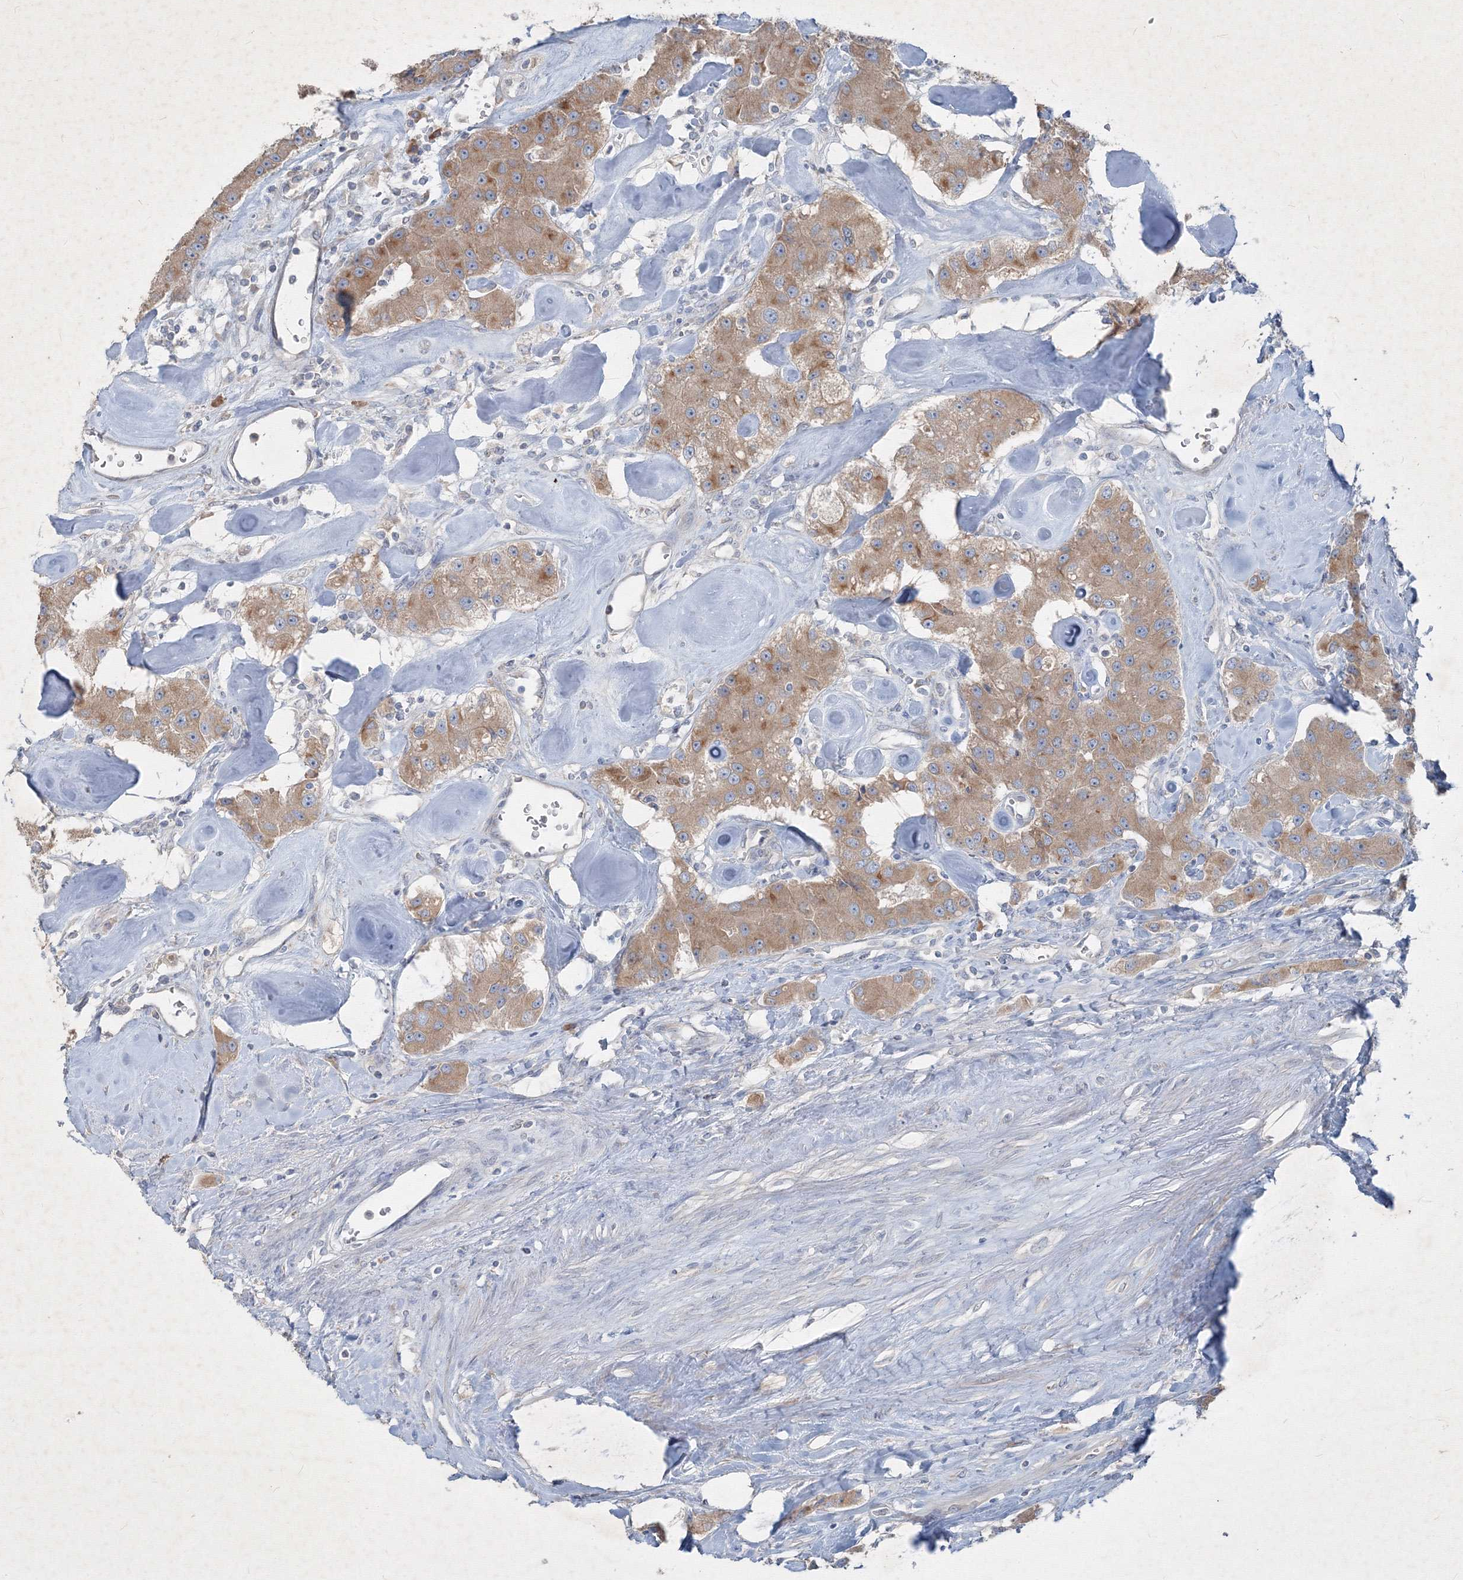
{"staining": {"intensity": "moderate", "quantity": ">75%", "location": "cytoplasmic/membranous"}, "tissue": "carcinoid", "cell_type": "Tumor cells", "image_type": "cancer", "snomed": [{"axis": "morphology", "description": "Carcinoid, malignant, NOS"}, {"axis": "topography", "description": "Pancreas"}], "caption": "Immunohistochemistry (IHC) (DAB) staining of malignant carcinoid shows moderate cytoplasmic/membranous protein positivity in about >75% of tumor cells. The staining was performed using DAB (3,3'-diaminobenzidine), with brown indicating positive protein expression. Nuclei are stained blue with hematoxylin.", "gene": "IFNAR1", "patient": {"sex": "male", "age": 41}}